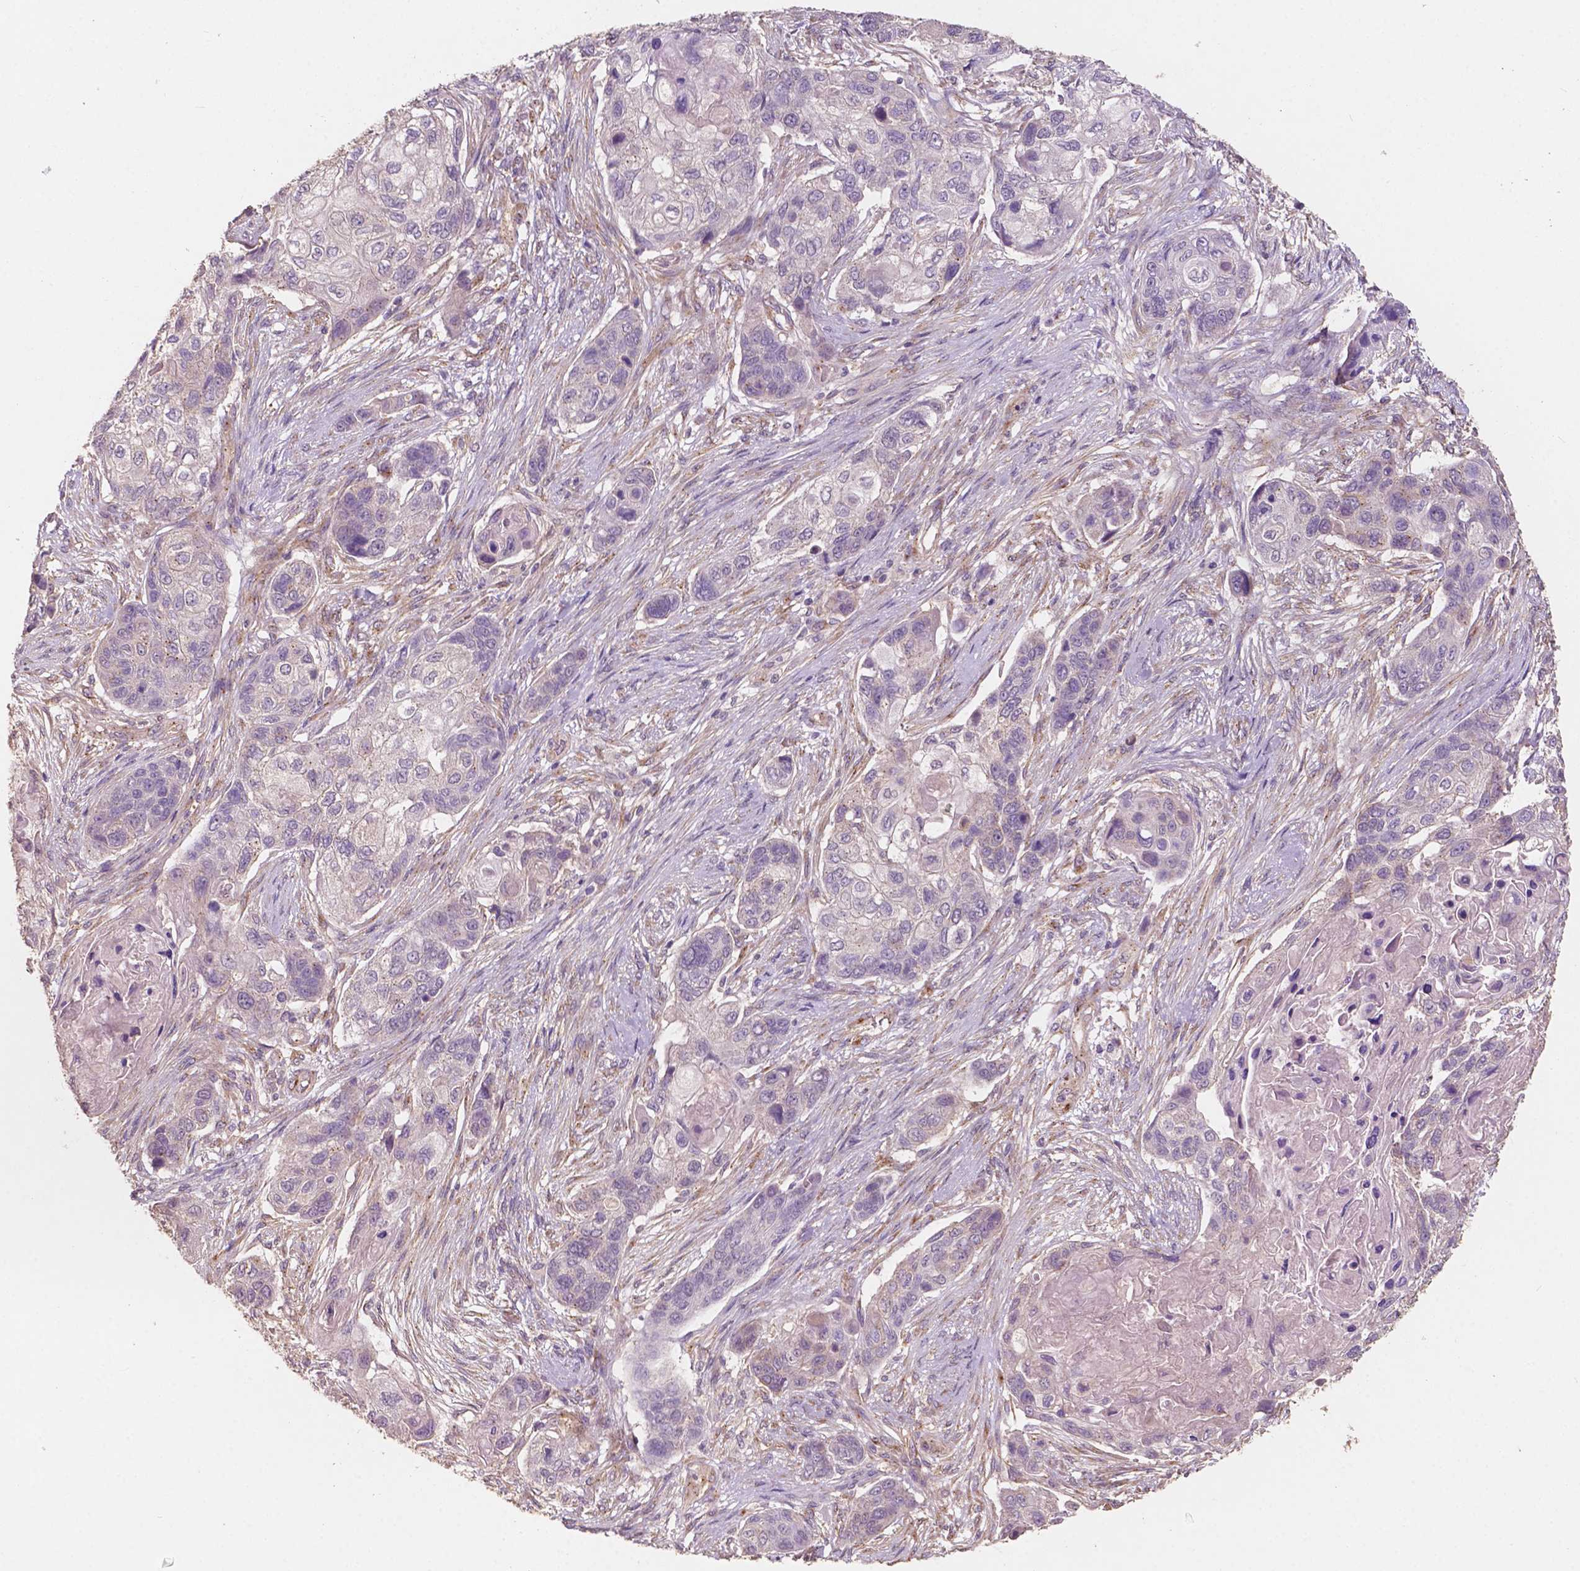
{"staining": {"intensity": "negative", "quantity": "none", "location": "none"}, "tissue": "lung cancer", "cell_type": "Tumor cells", "image_type": "cancer", "snomed": [{"axis": "morphology", "description": "Squamous cell carcinoma, NOS"}, {"axis": "topography", "description": "Lung"}], "caption": "Immunohistochemical staining of squamous cell carcinoma (lung) shows no significant positivity in tumor cells.", "gene": "CHPT1", "patient": {"sex": "male", "age": 69}}